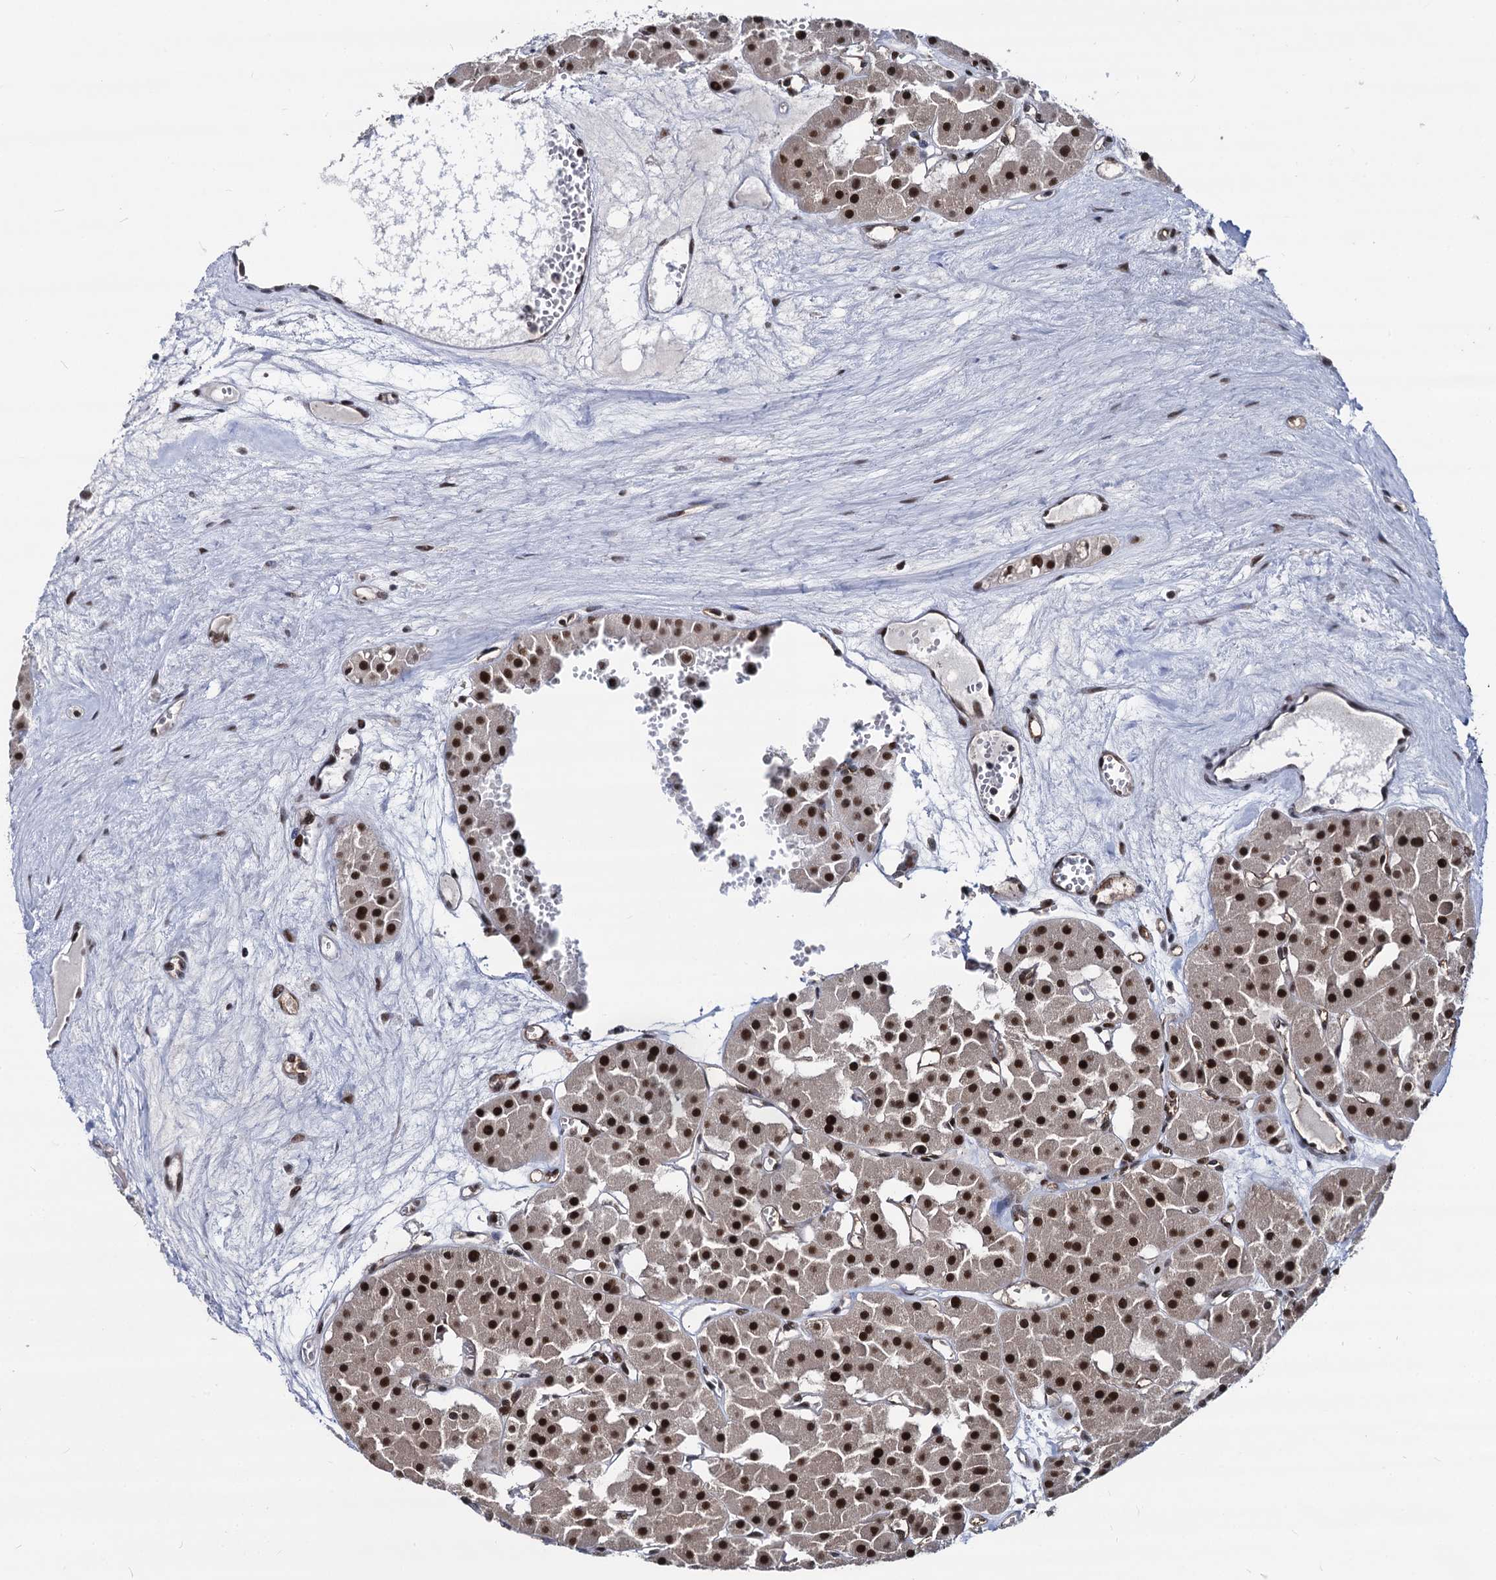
{"staining": {"intensity": "strong", "quantity": ">75%", "location": "nuclear"}, "tissue": "renal cancer", "cell_type": "Tumor cells", "image_type": "cancer", "snomed": [{"axis": "morphology", "description": "Carcinoma, NOS"}, {"axis": "topography", "description": "Kidney"}], "caption": "A micrograph showing strong nuclear expression in approximately >75% of tumor cells in renal cancer (carcinoma), as visualized by brown immunohistochemical staining.", "gene": "GALNT11", "patient": {"sex": "female", "age": 75}}